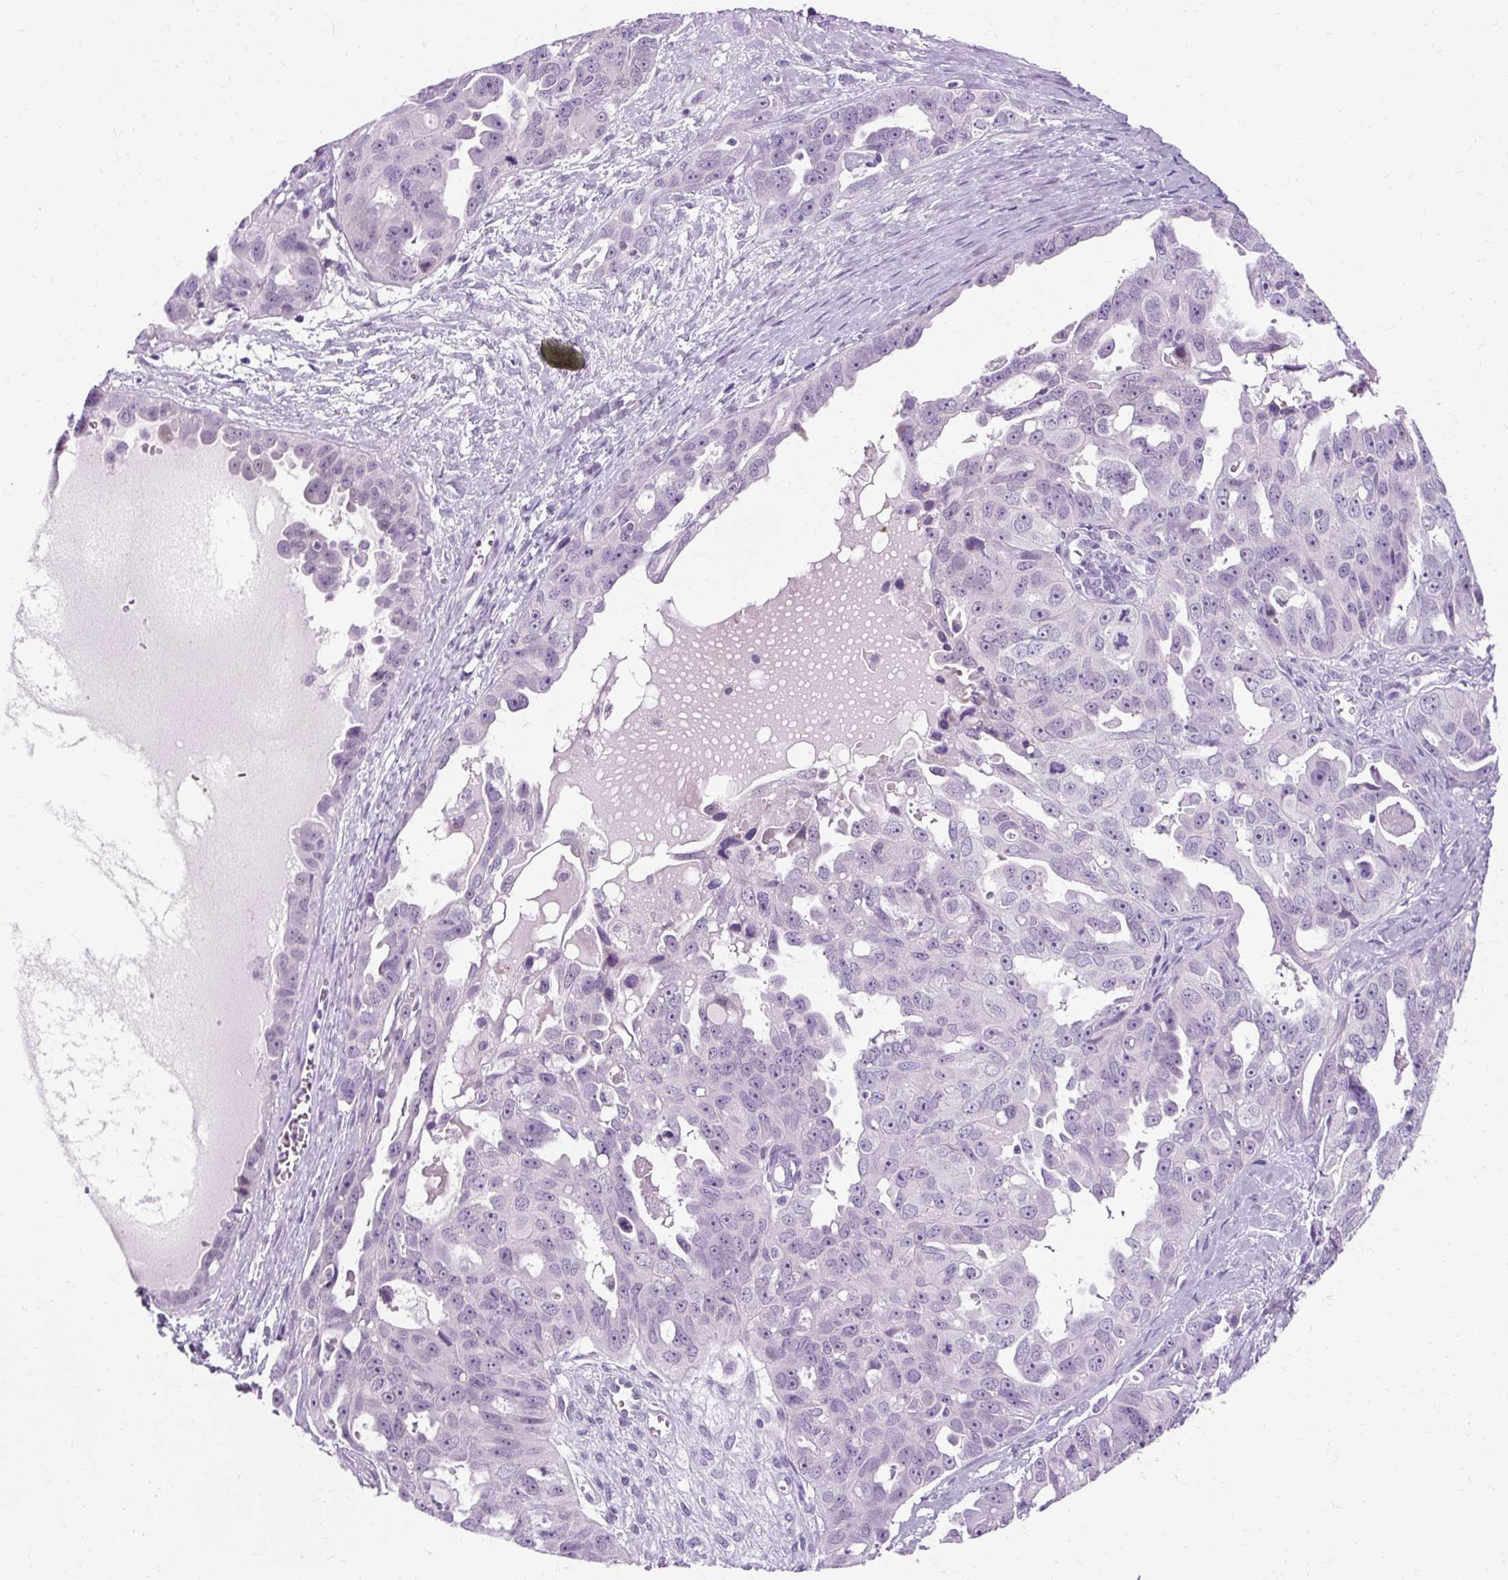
{"staining": {"intensity": "negative", "quantity": "none", "location": "none"}, "tissue": "ovarian cancer", "cell_type": "Tumor cells", "image_type": "cancer", "snomed": [{"axis": "morphology", "description": "Carcinoma, endometroid"}, {"axis": "topography", "description": "Ovary"}], "caption": "Immunohistochemistry (IHC) of ovarian cancer exhibits no staining in tumor cells. The staining was performed using DAB (3,3'-diaminobenzidine) to visualize the protein expression in brown, while the nuclei were stained in blue with hematoxylin (Magnification: 20x).", "gene": "RYBP", "patient": {"sex": "female", "age": 70}}